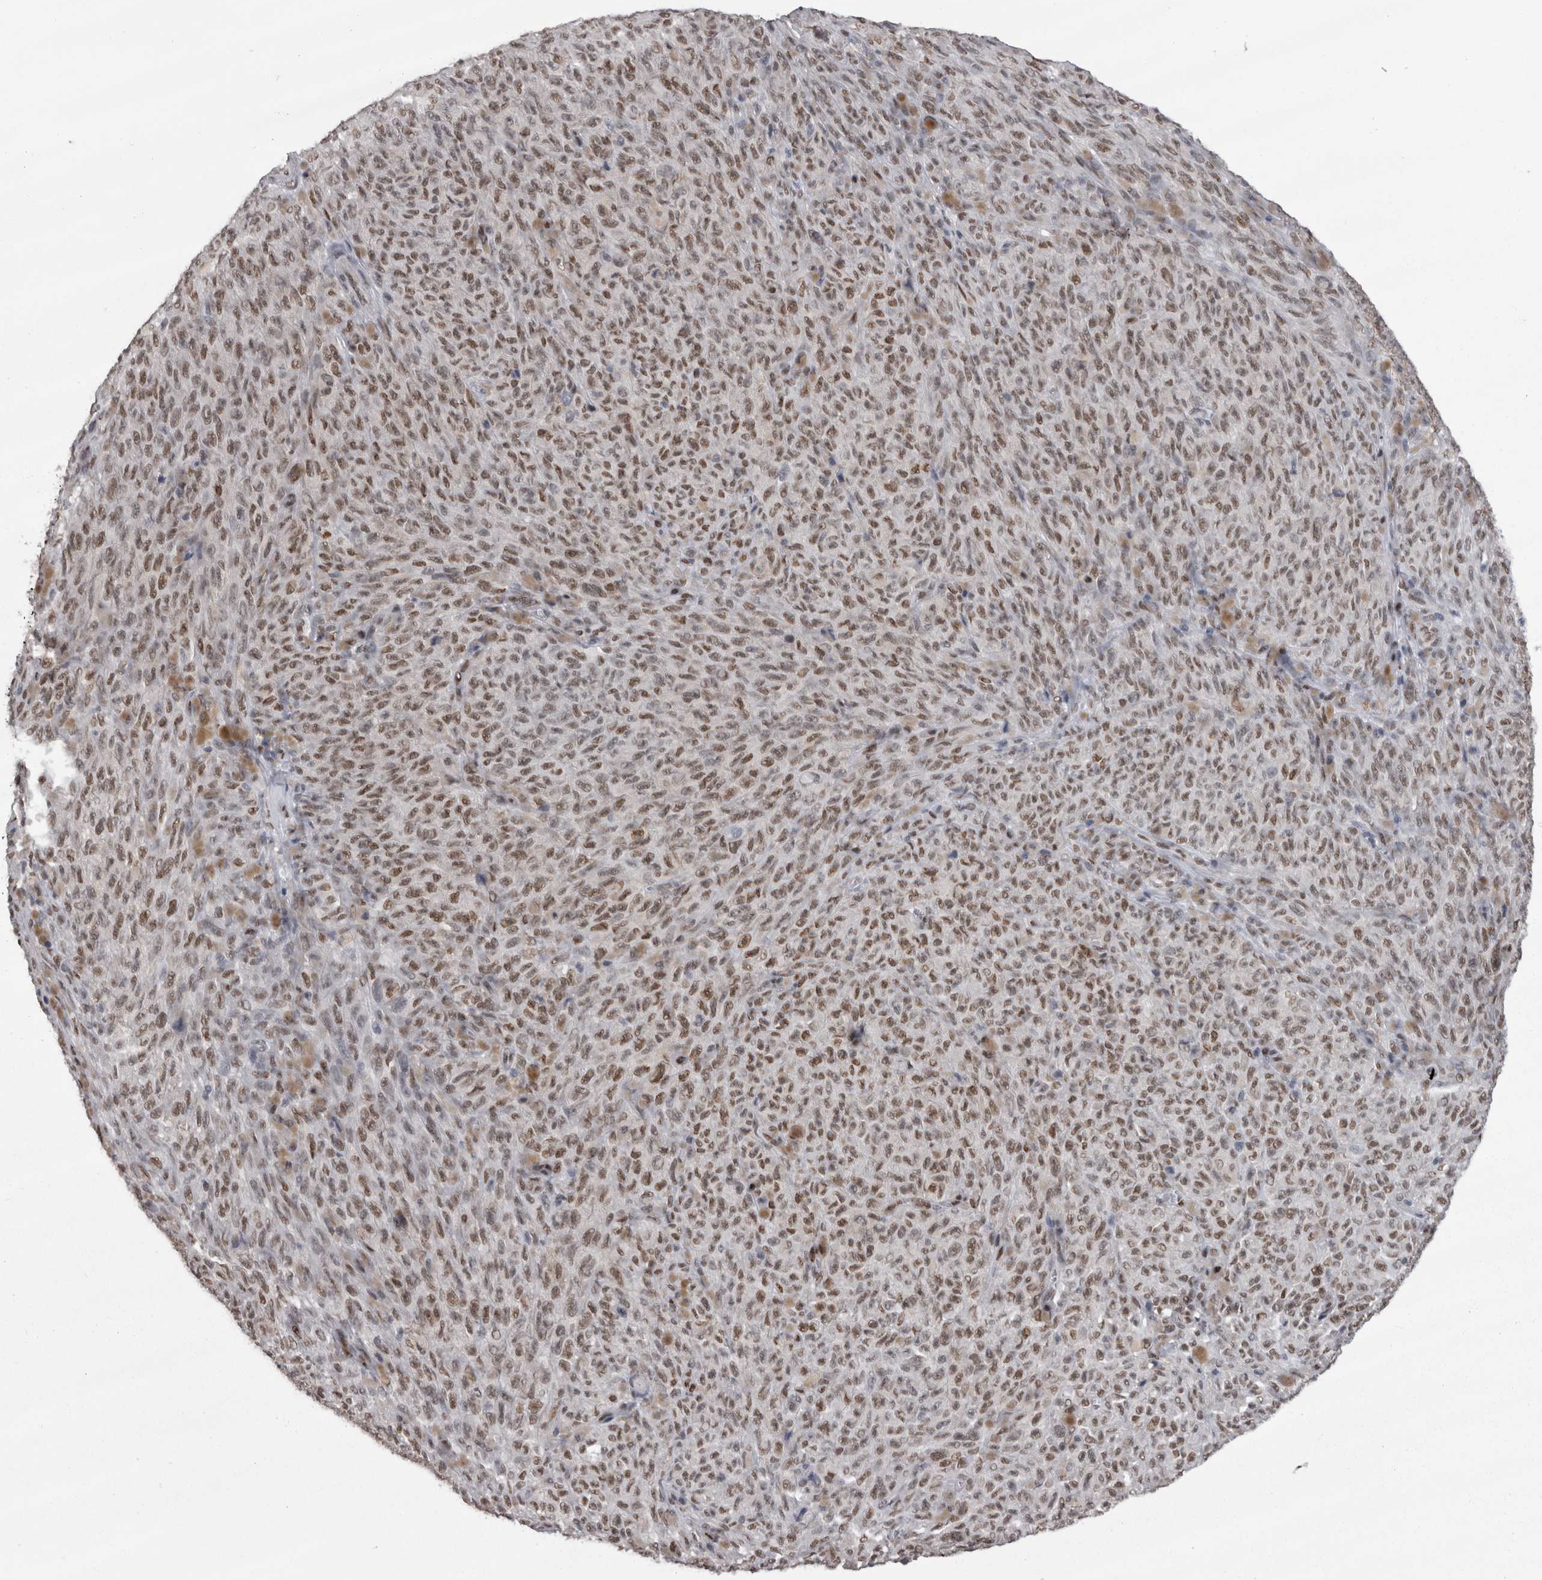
{"staining": {"intensity": "moderate", "quantity": ">75%", "location": "nuclear"}, "tissue": "melanoma", "cell_type": "Tumor cells", "image_type": "cancer", "snomed": [{"axis": "morphology", "description": "Malignant melanoma, NOS"}, {"axis": "topography", "description": "Skin"}], "caption": "Moderate nuclear positivity is identified in approximately >75% of tumor cells in melanoma.", "gene": "C1orf54", "patient": {"sex": "female", "age": 82}}